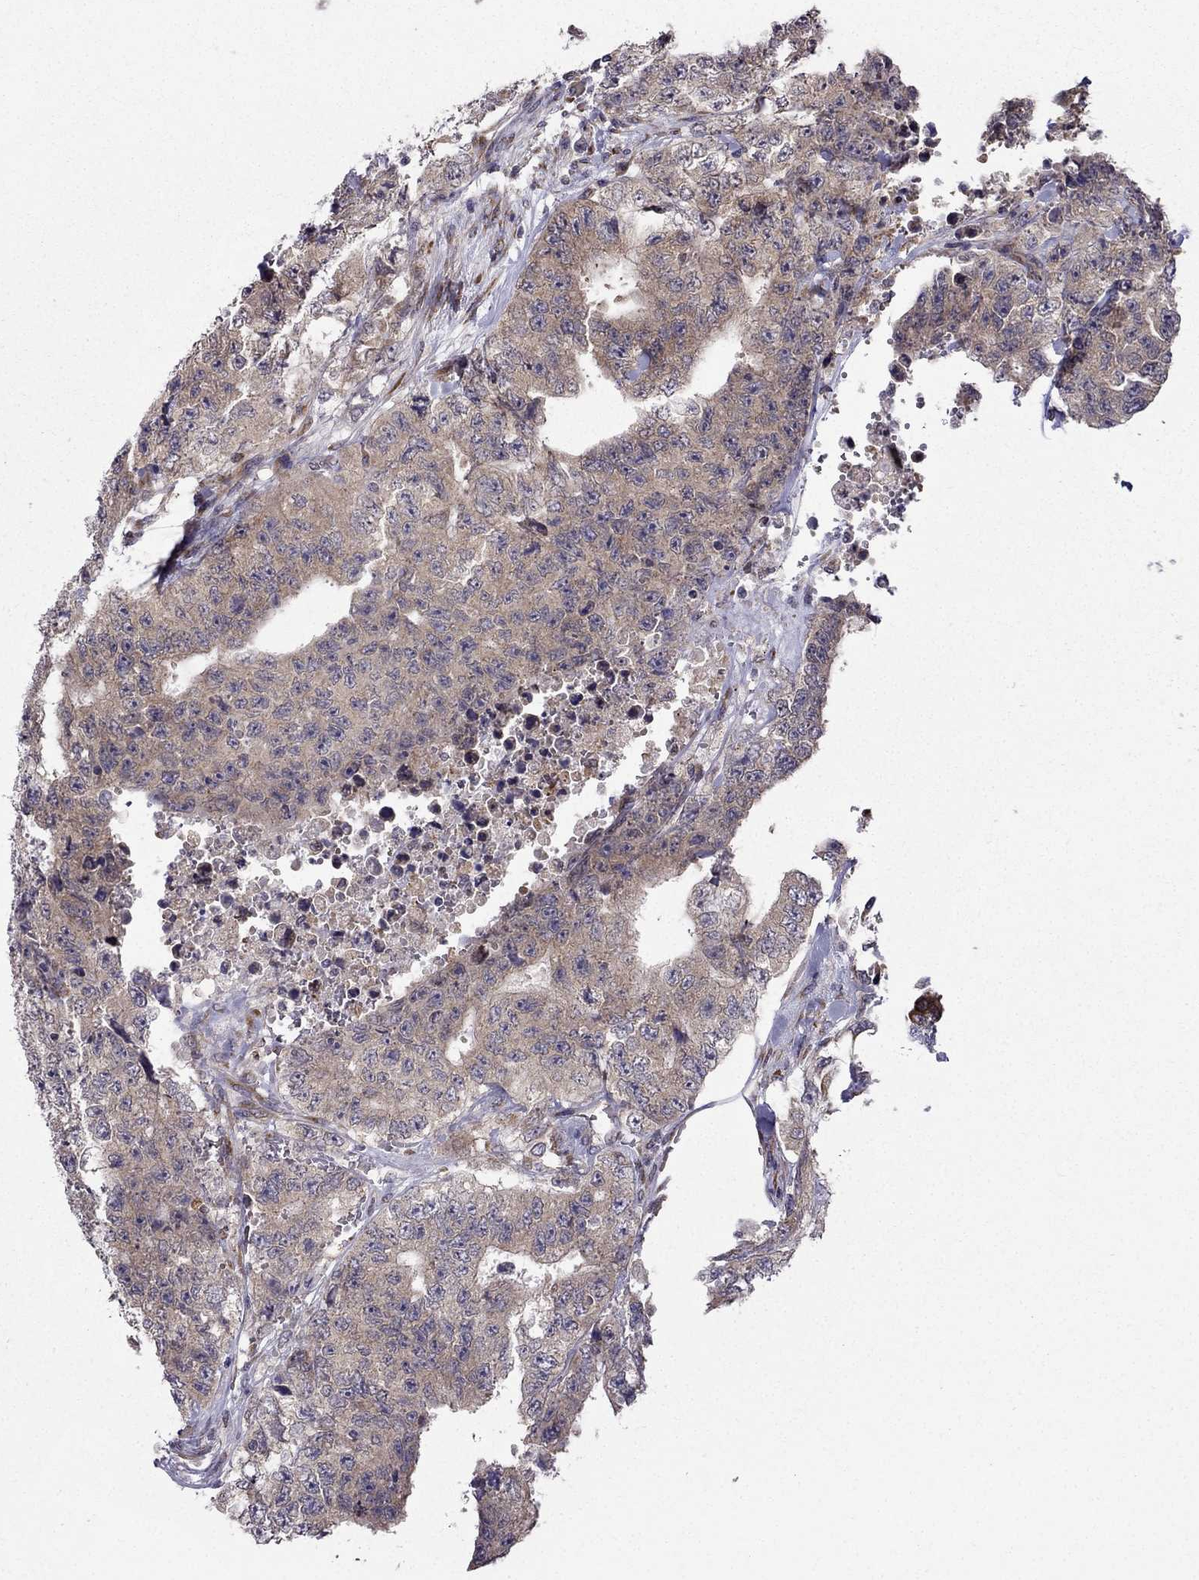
{"staining": {"intensity": "weak", "quantity": ">75%", "location": "cytoplasmic/membranous"}, "tissue": "testis cancer", "cell_type": "Tumor cells", "image_type": "cancer", "snomed": [{"axis": "morphology", "description": "Carcinoma, Embryonal, NOS"}, {"axis": "topography", "description": "Testis"}], "caption": "Human testis cancer (embryonal carcinoma) stained for a protein (brown) demonstrates weak cytoplasmic/membranous positive expression in about >75% of tumor cells.", "gene": "ARHGEF28", "patient": {"sex": "male", "age": 24}}